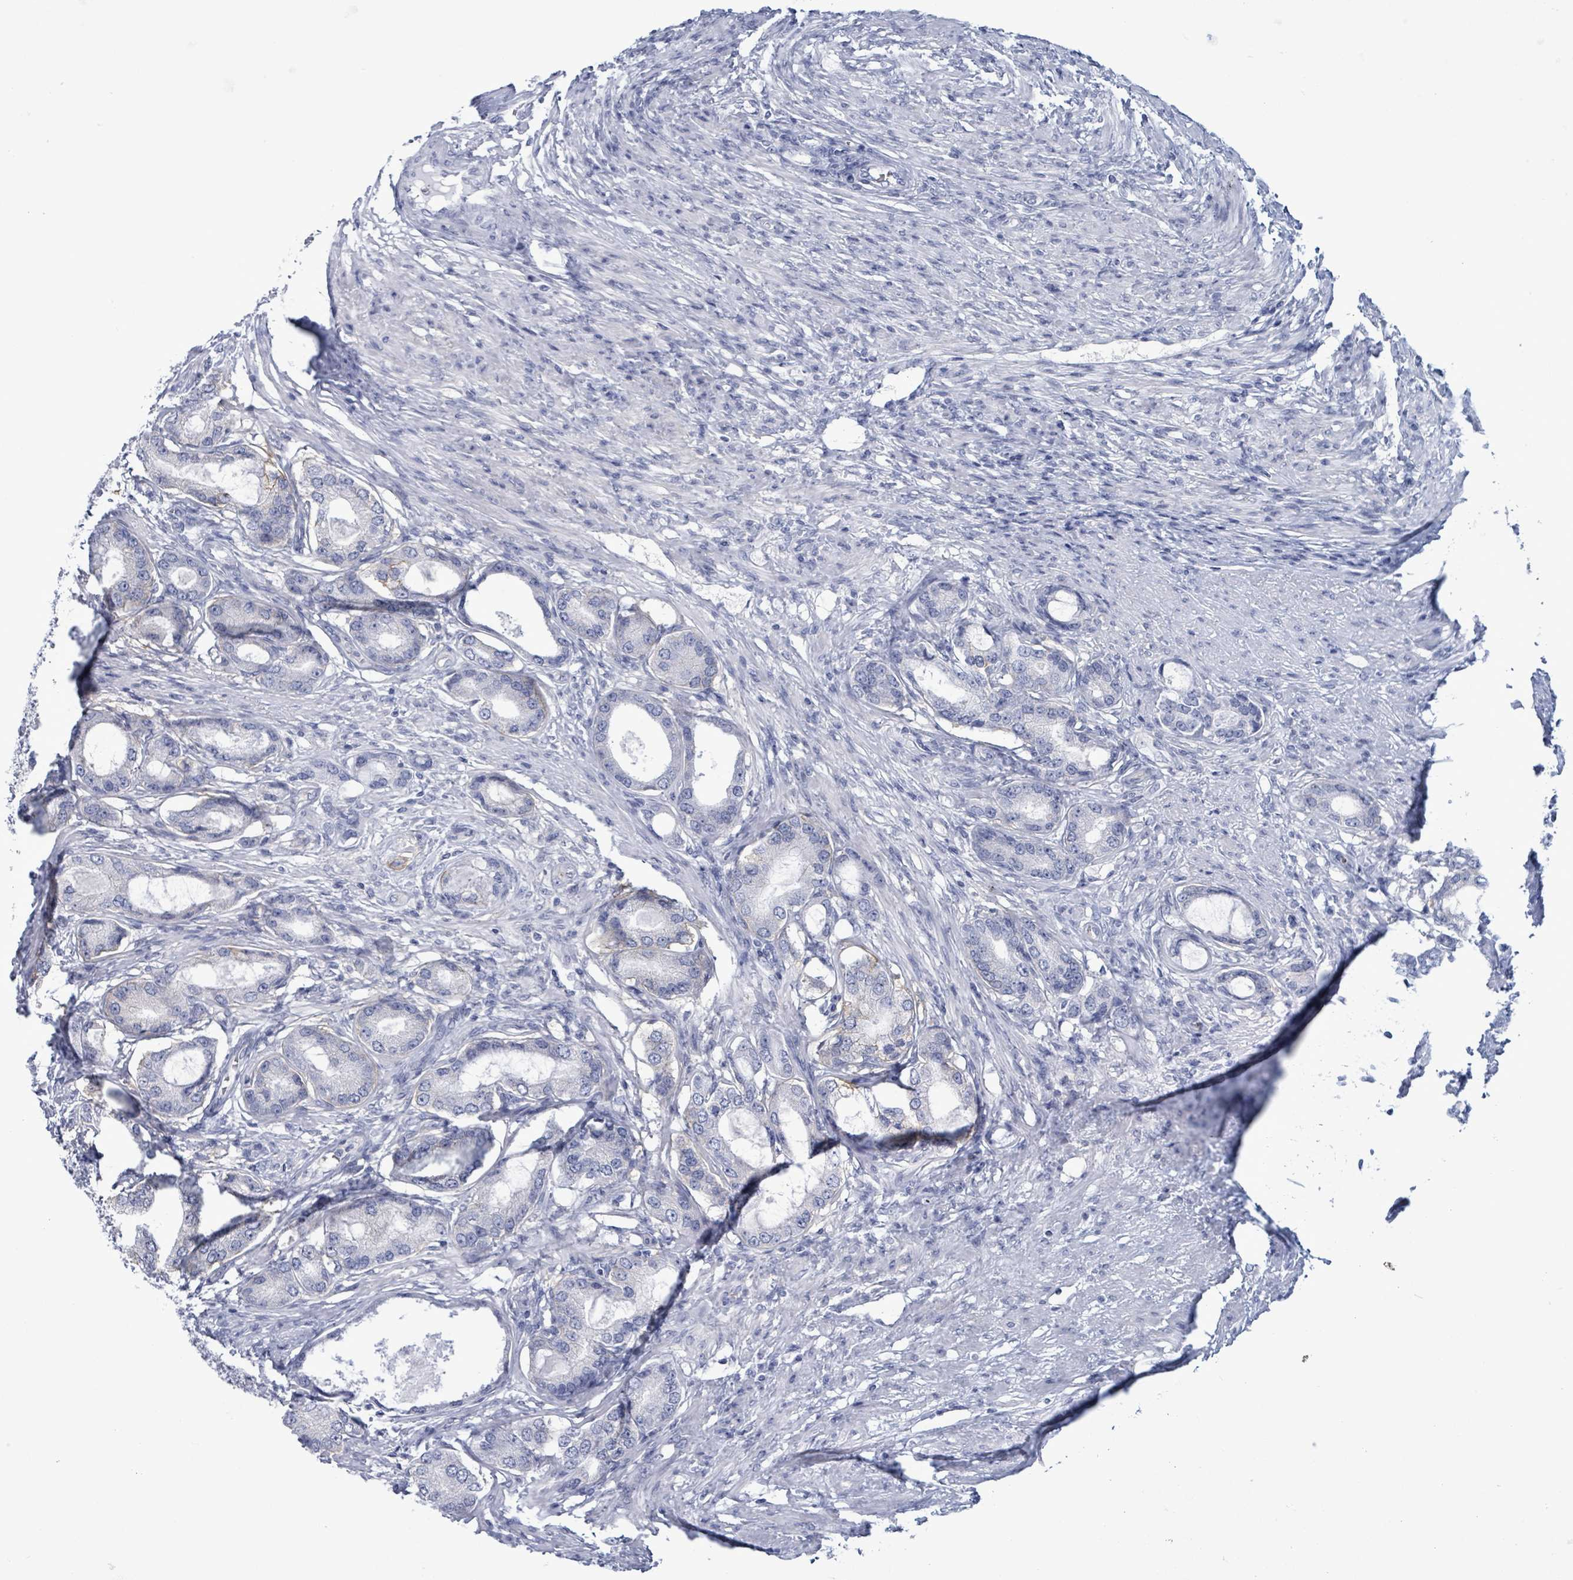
{"staining": {"intensity": "strong", "quantity": "<25%", "location": "cytoplasmic/membranous"}, "tissue": "prostate cancer", "cell_type": "Tumor cells", "image_type": "cancer", "snomed": [{"axis": "morphology", "description": "Adenocarcinoma, High grade"}, {"axis": "topography", "description": "Prostate"}], "caption": "The immunohistochemical stain shows strong cytoplasmic/membranous positivity in tumor cells of prostate cancer tissue.", "gene": "BSG", "patient": {"sex": "male", "age": 69}}